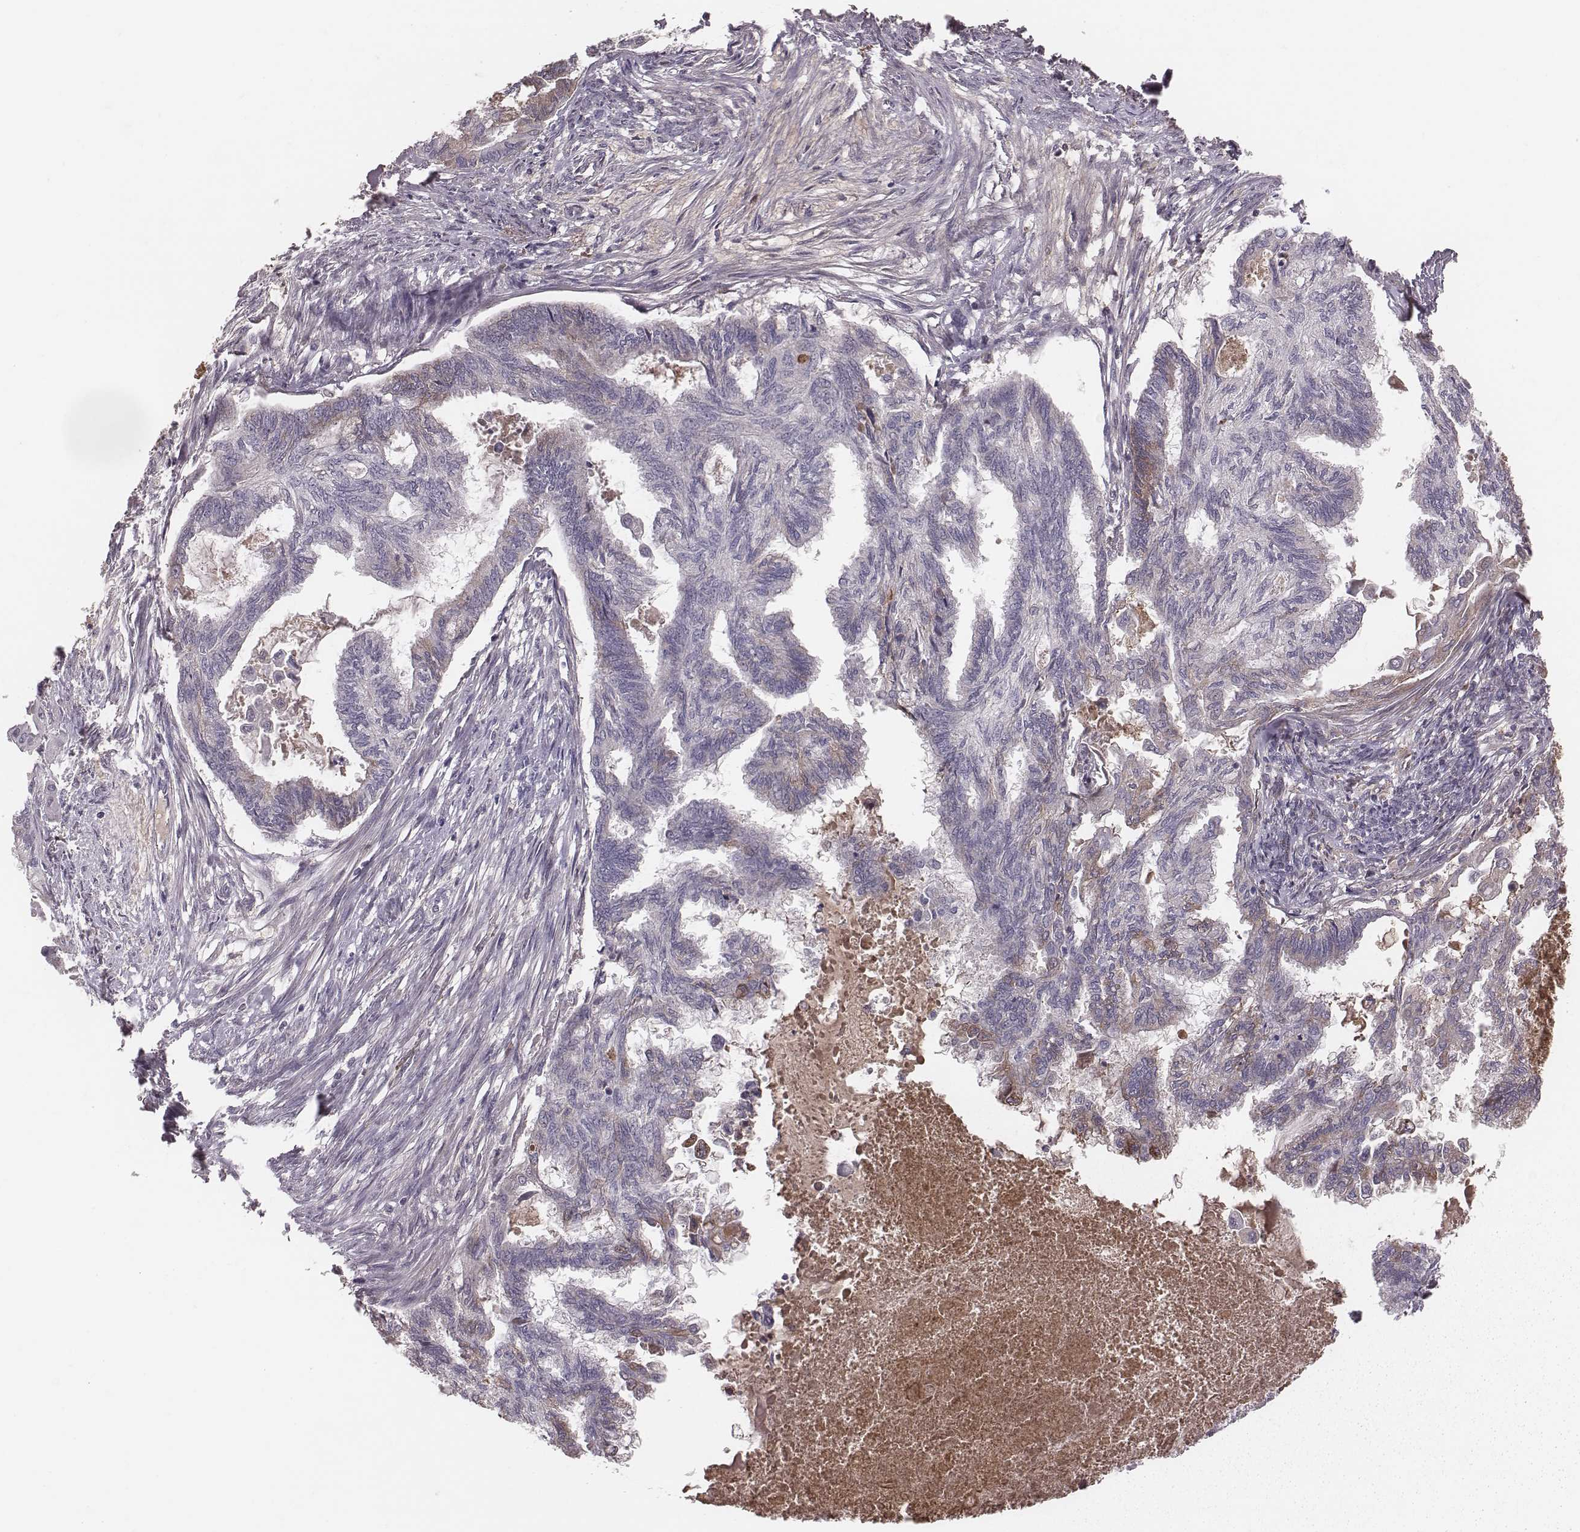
{"staining": {"intensity": "negative", "quantity": "none", "location": "none"}, "tissue": "endometrial cancer", "cell_type": "Tumor cells", "image_type": "cancer", "snomed": [{"axis": "morphology", "description": "Adenocarcinoma, NOS"}, {"axis": "topography", "description": "Endometrium"}], "caption": "Endometrial adenocarcinoma was stained to show a protein in brown. There is no significant expression in tumor cells. (Stains: DAB immunohistochemistry (IHC) with hematoxylin counter stain, Microscopy: brightfield microscopy at high magnification).", "gene": "CFTR", "patient": {"sex": "female", "age": 86}}